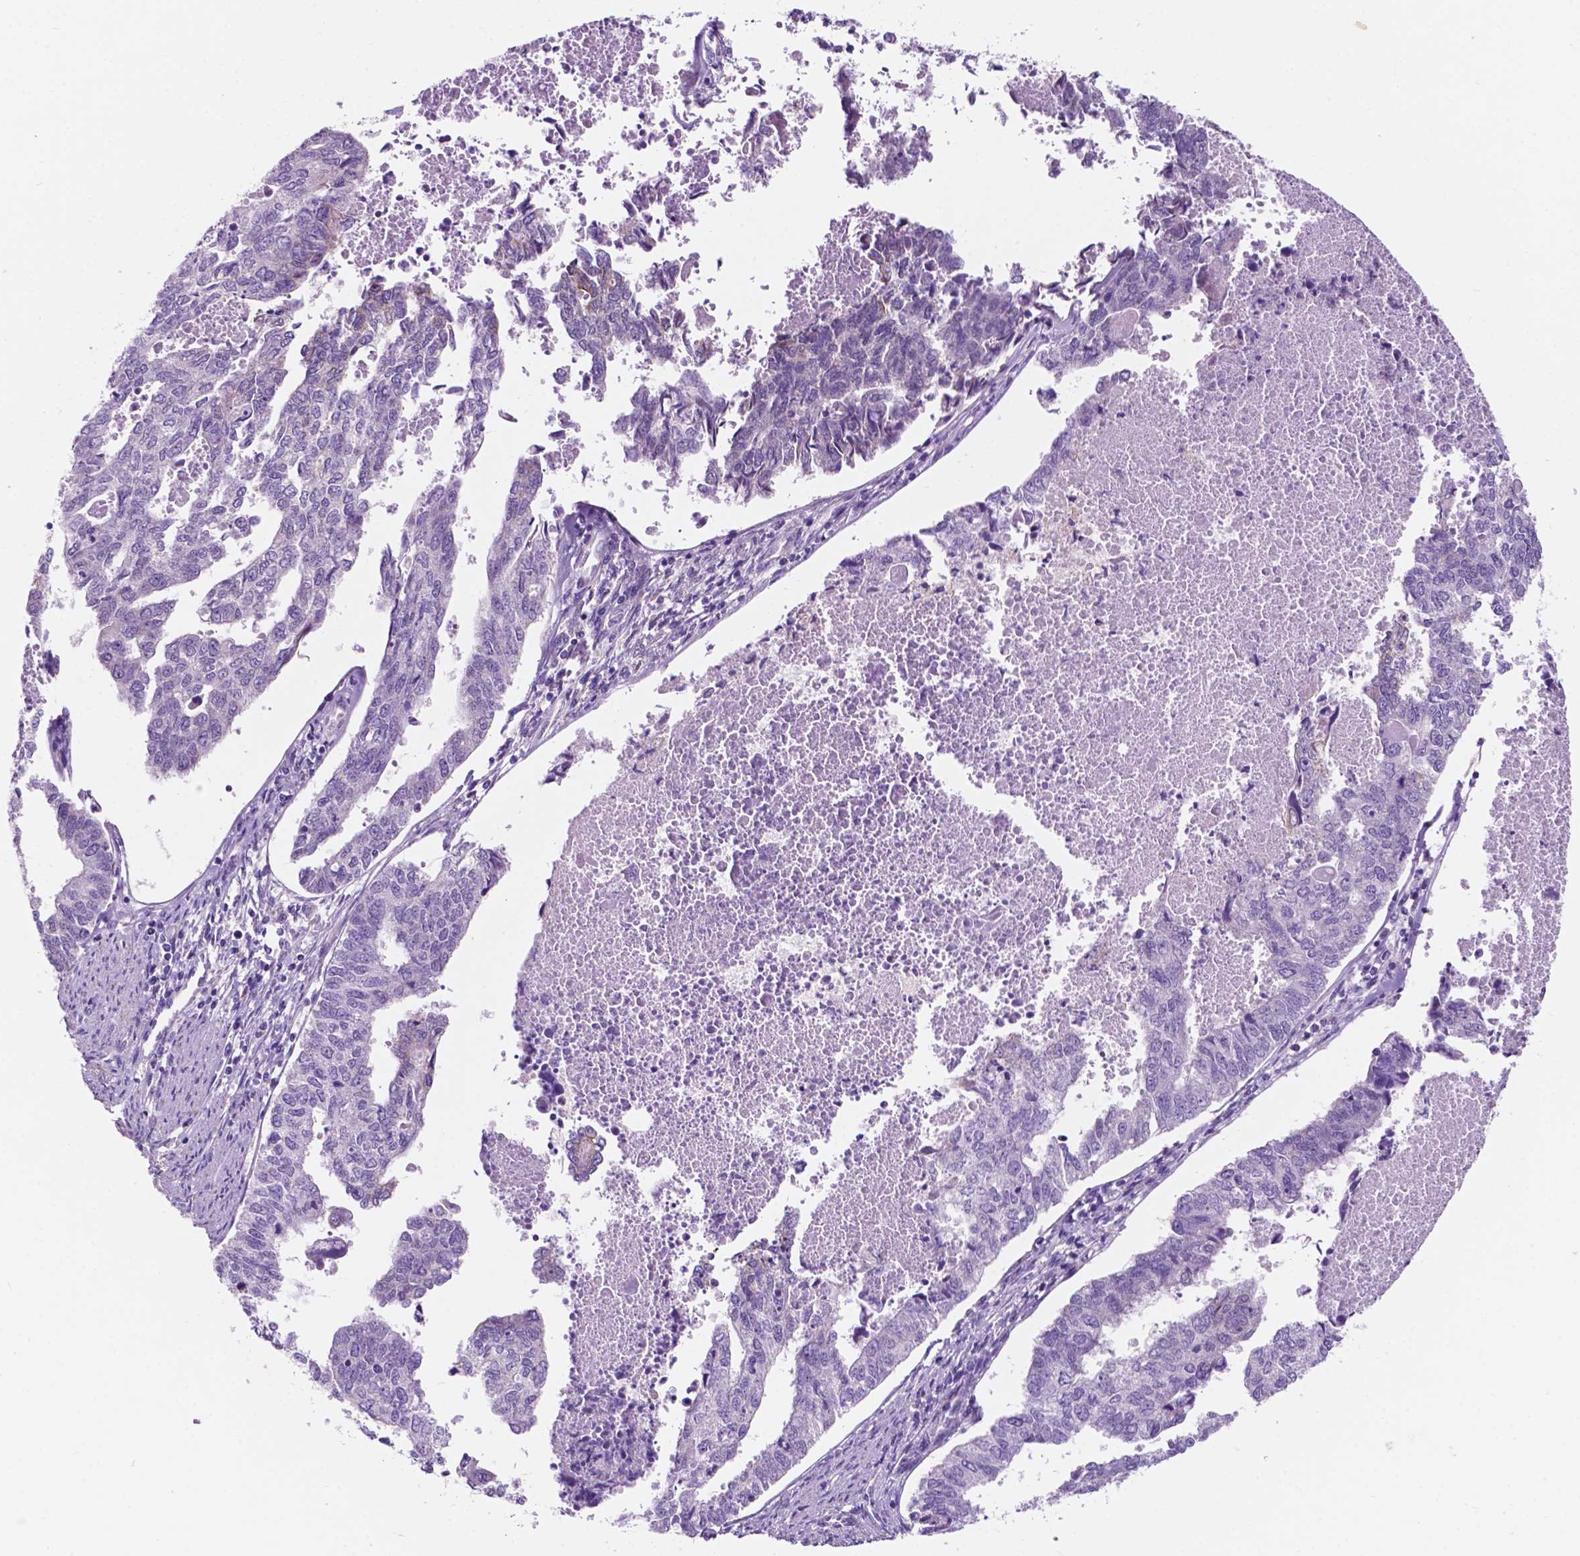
{"staining": {"intensity": "negative", "quantity": "none", "location": "none"}, "tissue": "endometrial cancer", "cell_type": "Tumor cells", "image_type": "cancer", "snomed": [{"axis": "morphology", "description": "Adenocarcinoma, NOS"}, {"axis": "topography", "description": "Endometrium"}], "caption": "Human adenocarcinoma (endometrial) stained for a protein using immunohistochemistry shows no staining in tumor cells.", "gene": "TRPV5", "patient": {"sex": "female", "age": 73}}